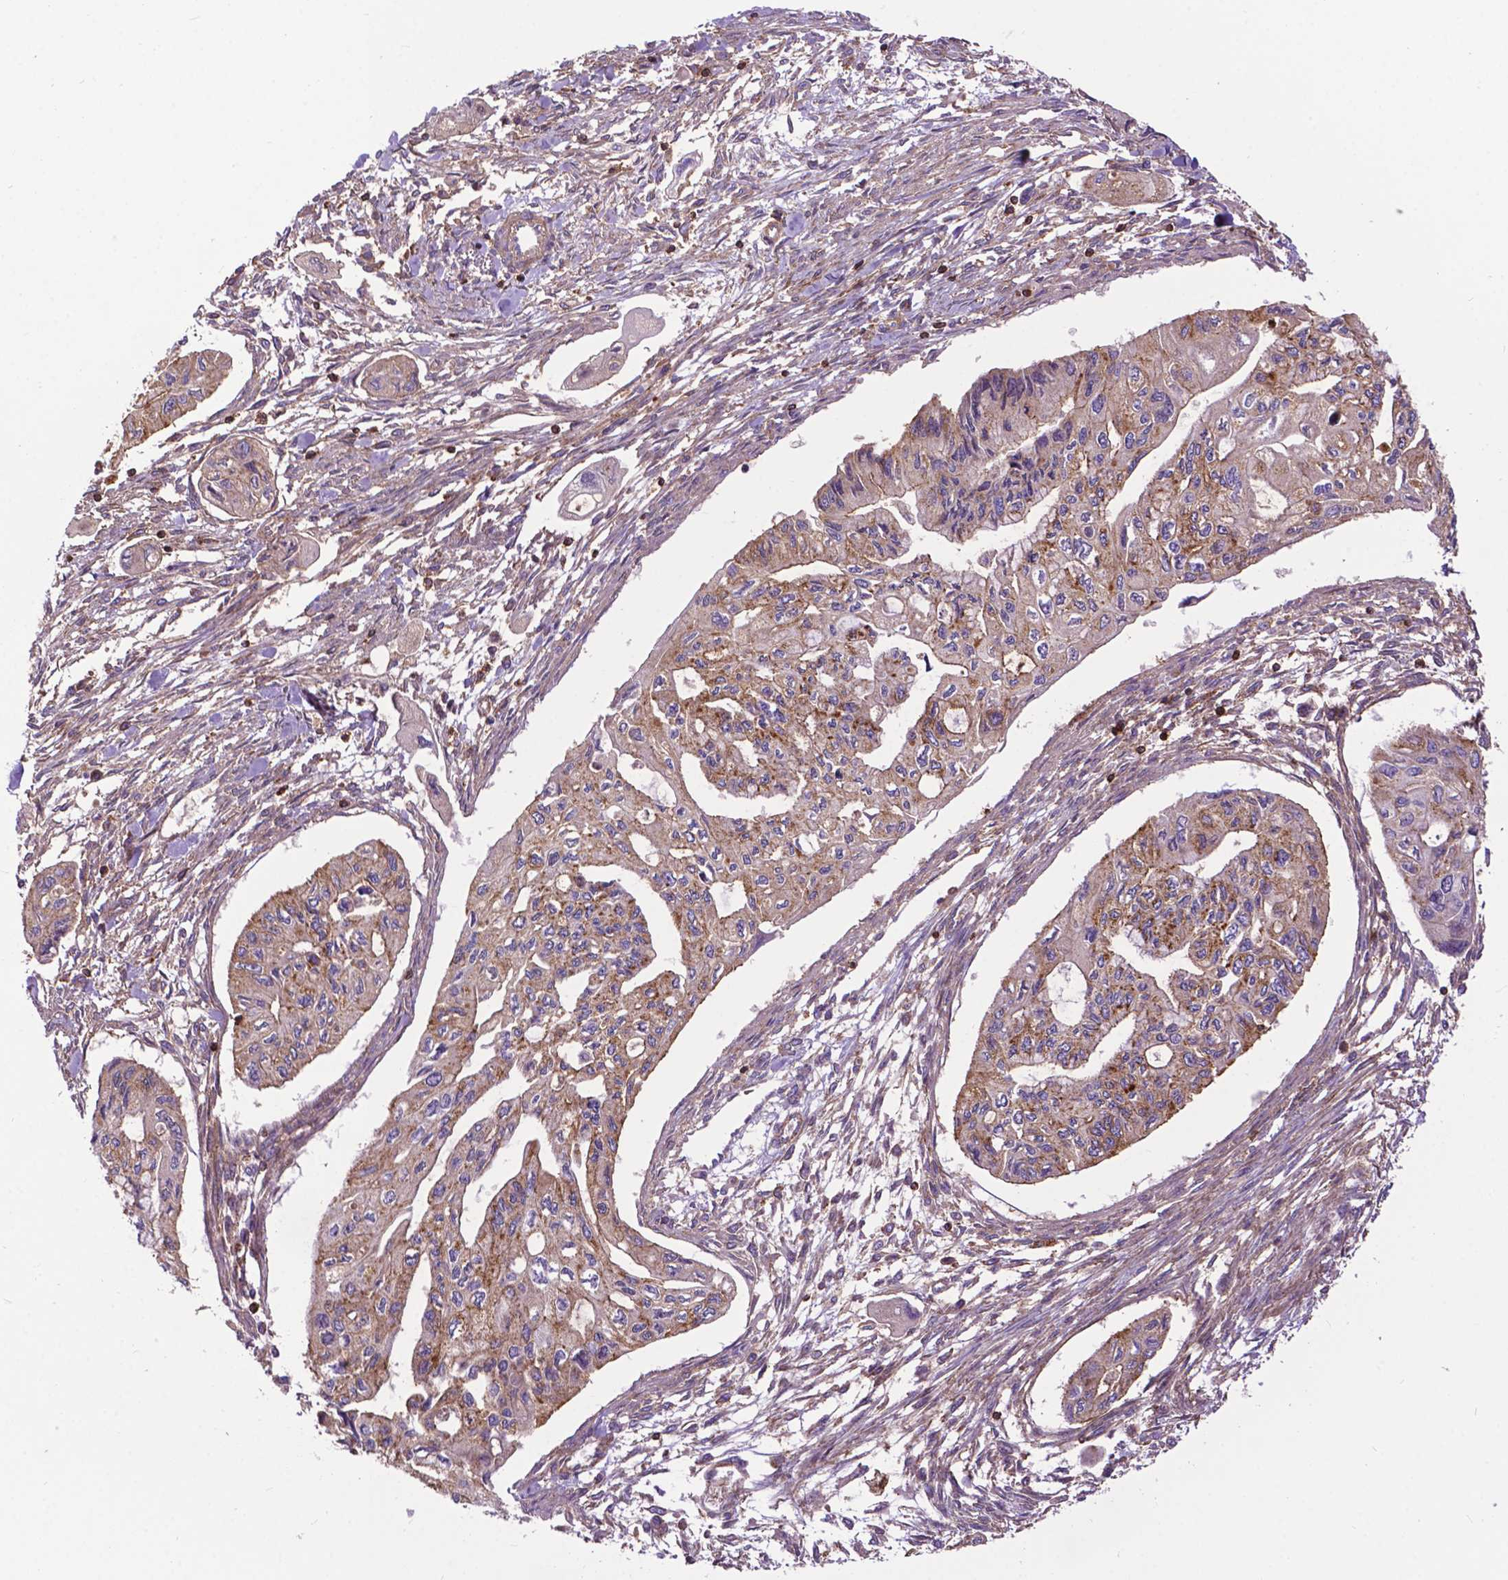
{"staining": {"intensity": "moderate", "quantity": ">75%", "location": "cytoplasmic/membranous"}, "tissue": "pancreatic cancer", "cell_type": "Tumor cells", "image_type": "cancer", "snomed": [{"axis": "morphology", "description": "Adenocarcinoma, NOS"}, {"axis": "topography", "description": "Pancreas"}], "caption": "Protein expression analysis of pancreatic cancer (adenocarcinoma) exhibits moderate cytoplasmic/membranous staining in about >75% of tumor cells. The staining is performed using DAB brown chromogen to label protein expression. The nuclei are counter-stained blue using hematoxylin.", "gene": "CHMP4A", "patient": {"sex": "female", "age": 76}}